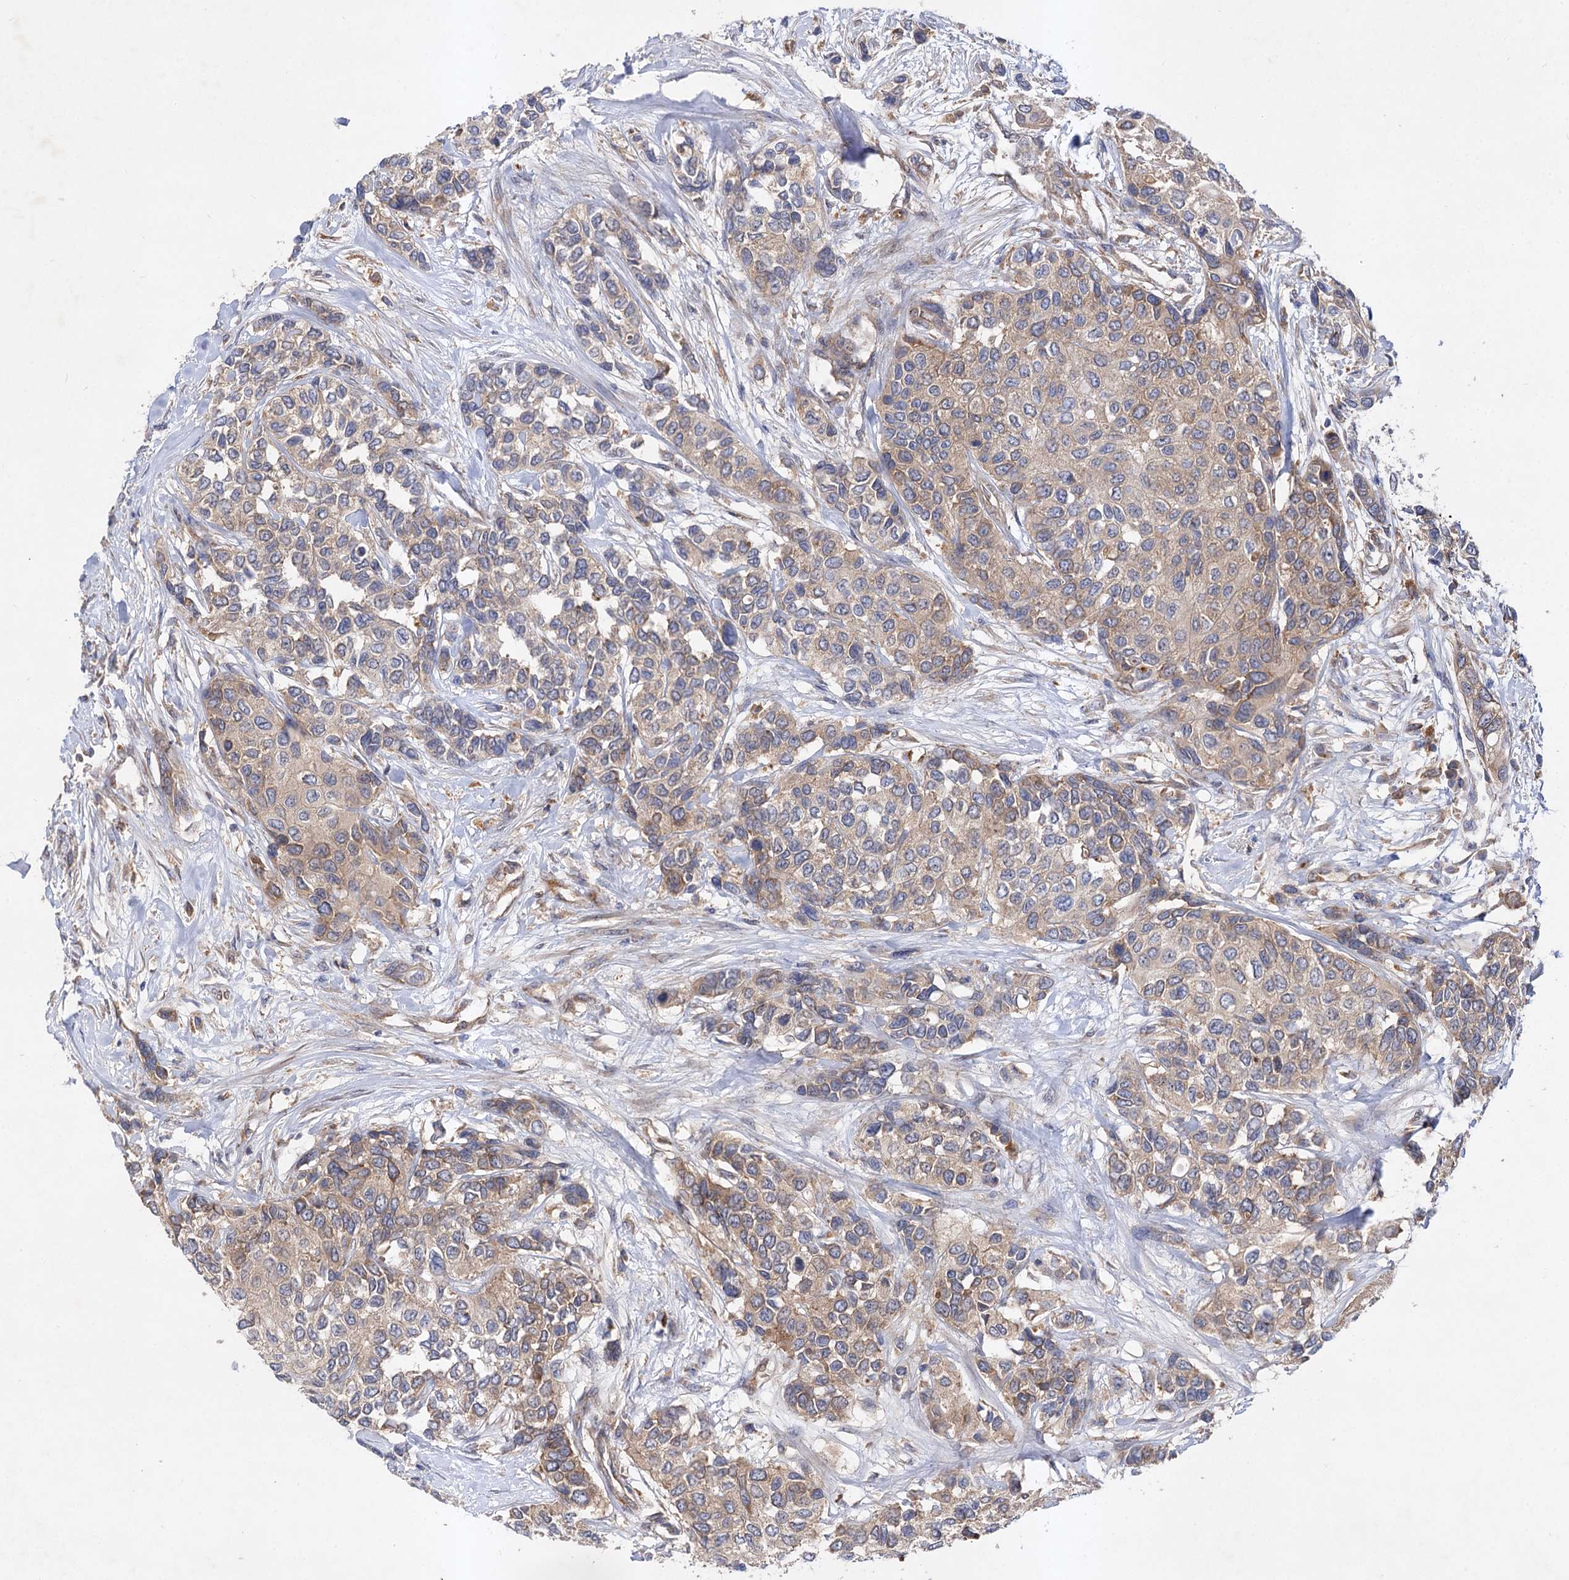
{"staining": {"intensity": "weak", "quantity": "25%-75%", "location": "cytoplasmic/membranous"}, "tissue": "urothelial cancer", "cell_type": "Tumor cells", "image_type": "cancer", "snomed": [{"axis": "morphology", "description": "Normal tissue, NOS"}, {"axis": "morphology", "description": "Urothelial carcinoma, High grade"}, {"axis": "topography", "description": "Vascular tissue"}, {"axis": "topography", "description": "Urinary bladder"}], "caption": "Immunohistochemistry (IHC) of urothelial cancer shows low levels of weak cytoplasmic/membranous staining in about 25%-75% of tumor cells.", "gene": "PATL1", "patient": {"sex": "female", "age": 56}}